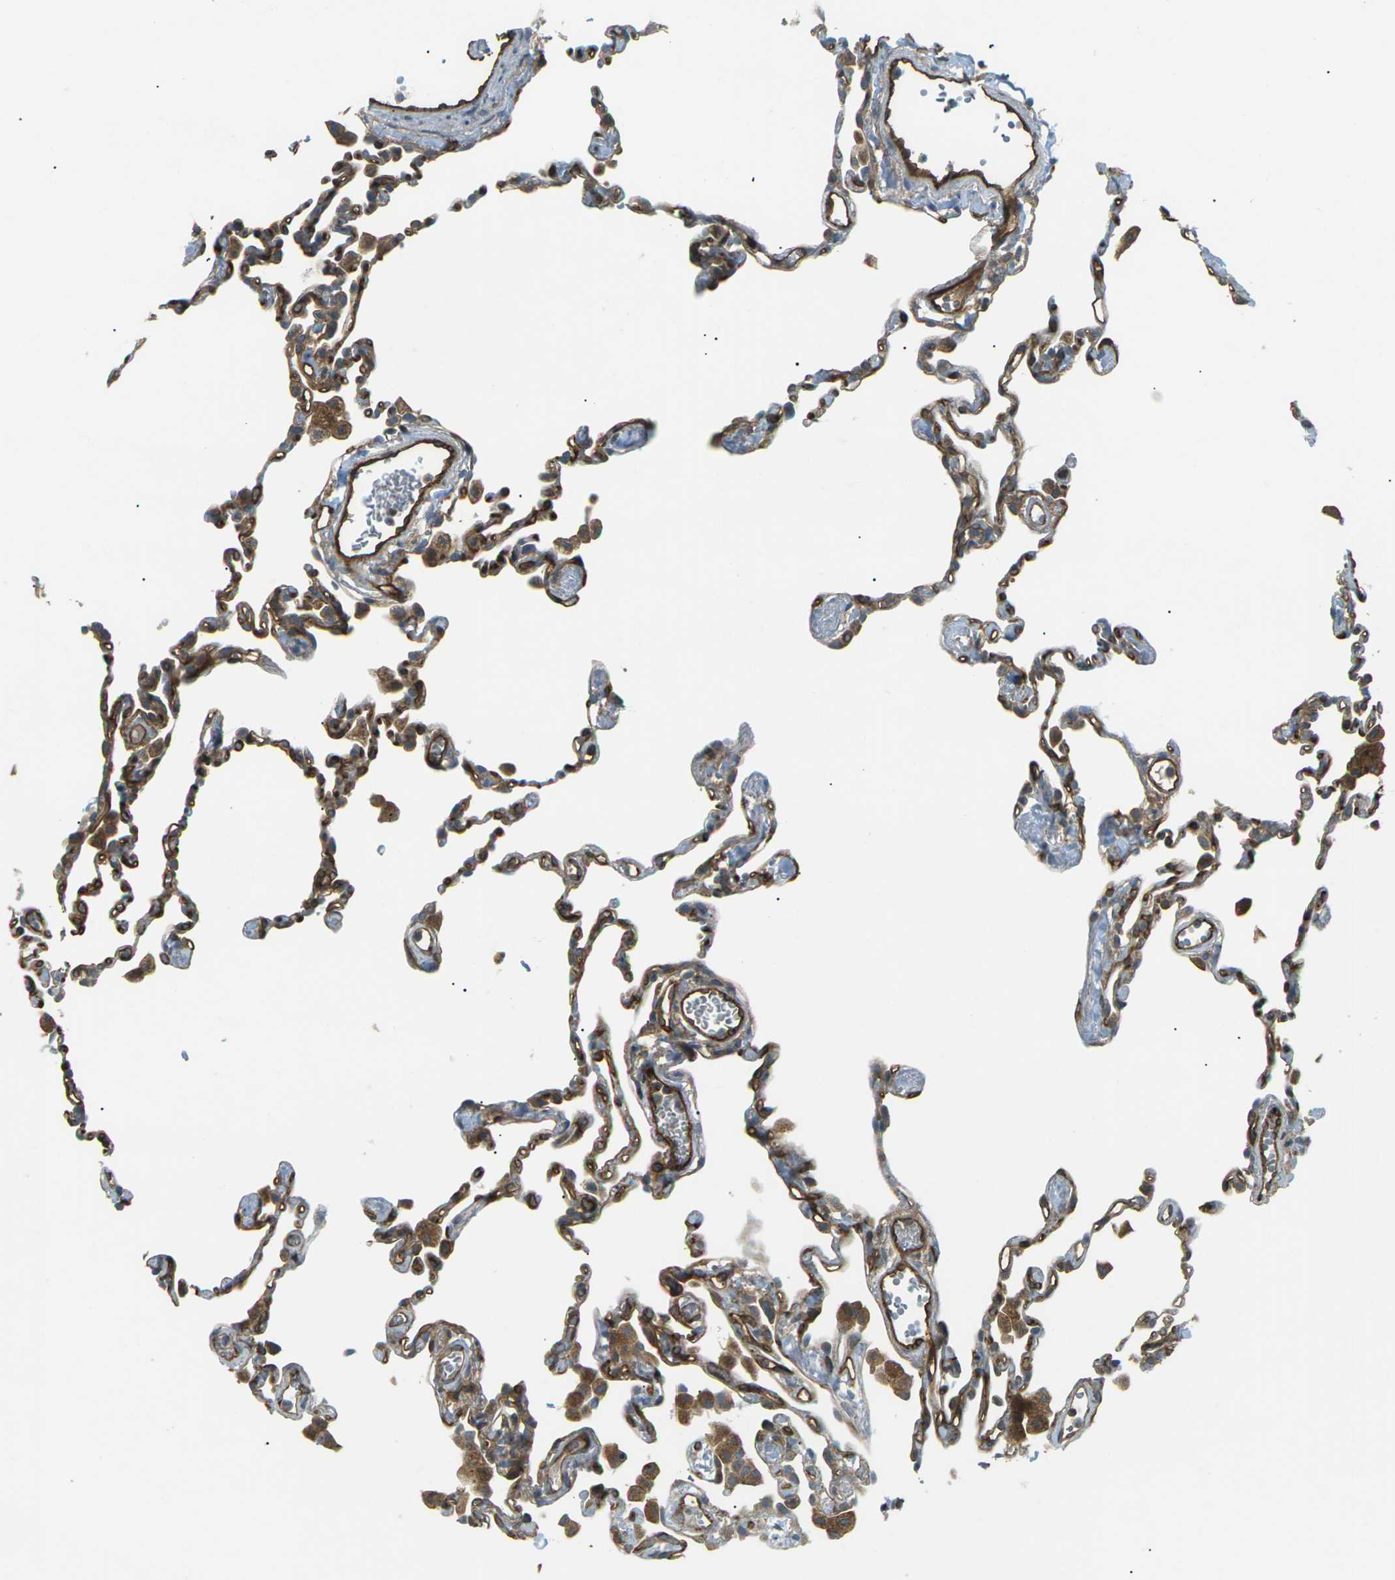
{"staining": {"intensity": "negative", "quantity": "none", "location": "none"}, "tissue": "lung", "cell_type": "Alveolar cells", "image_type": "normal", "snomed": [{"axis": "morphology", "description": "Normal tissue, NOS"}, {"axis": "topography", "description": "Lung"}], "caption": "Micrograph shows no protein positivity in alveolar cells of unremarkable lung. (Brightfield microscopy of DAB immunohistochemistry at high magnification).", "gene": "S1PR1", "patient": {"sex": "female", "age": 49}}